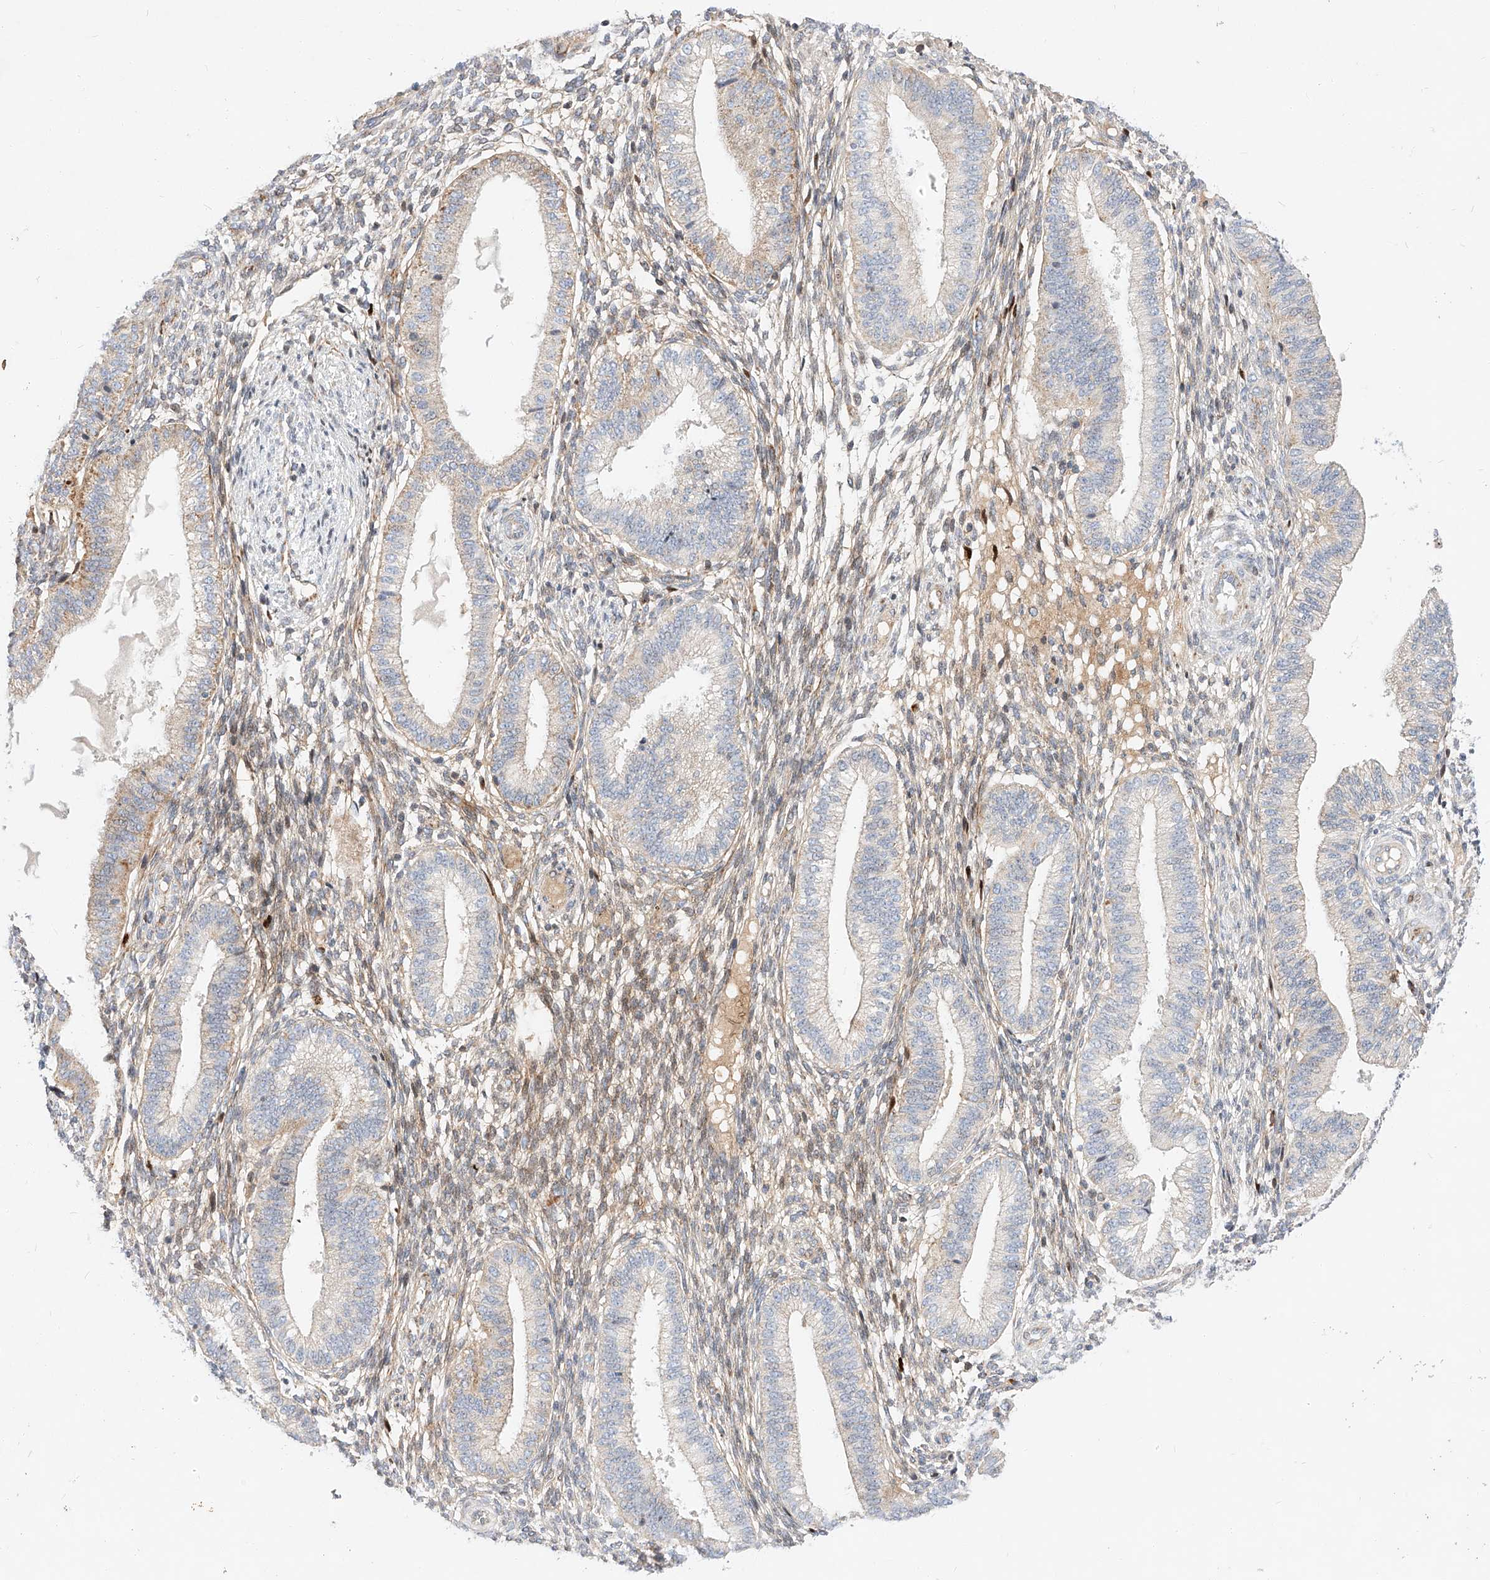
{"staining": {"intensity": "weak", "quantity": "<25%", "location": "cytoplasmic/membranous"}, "tissue": "endometrium", "cell_type": "Cells in endometrial stroma", "image_type": "normal", "snomed": [{"axis": "morphology", "description": "Normal tissue, NOS"}, {"axis": "topography", "description": "Endometrium"}], "caption": "Immunohistochemical staining of normal human endometrium shows no significant staining in cells in endometrial stroma.", "gene": "OSGEPL1", "patient": {"sex": "female", "age": 39}}